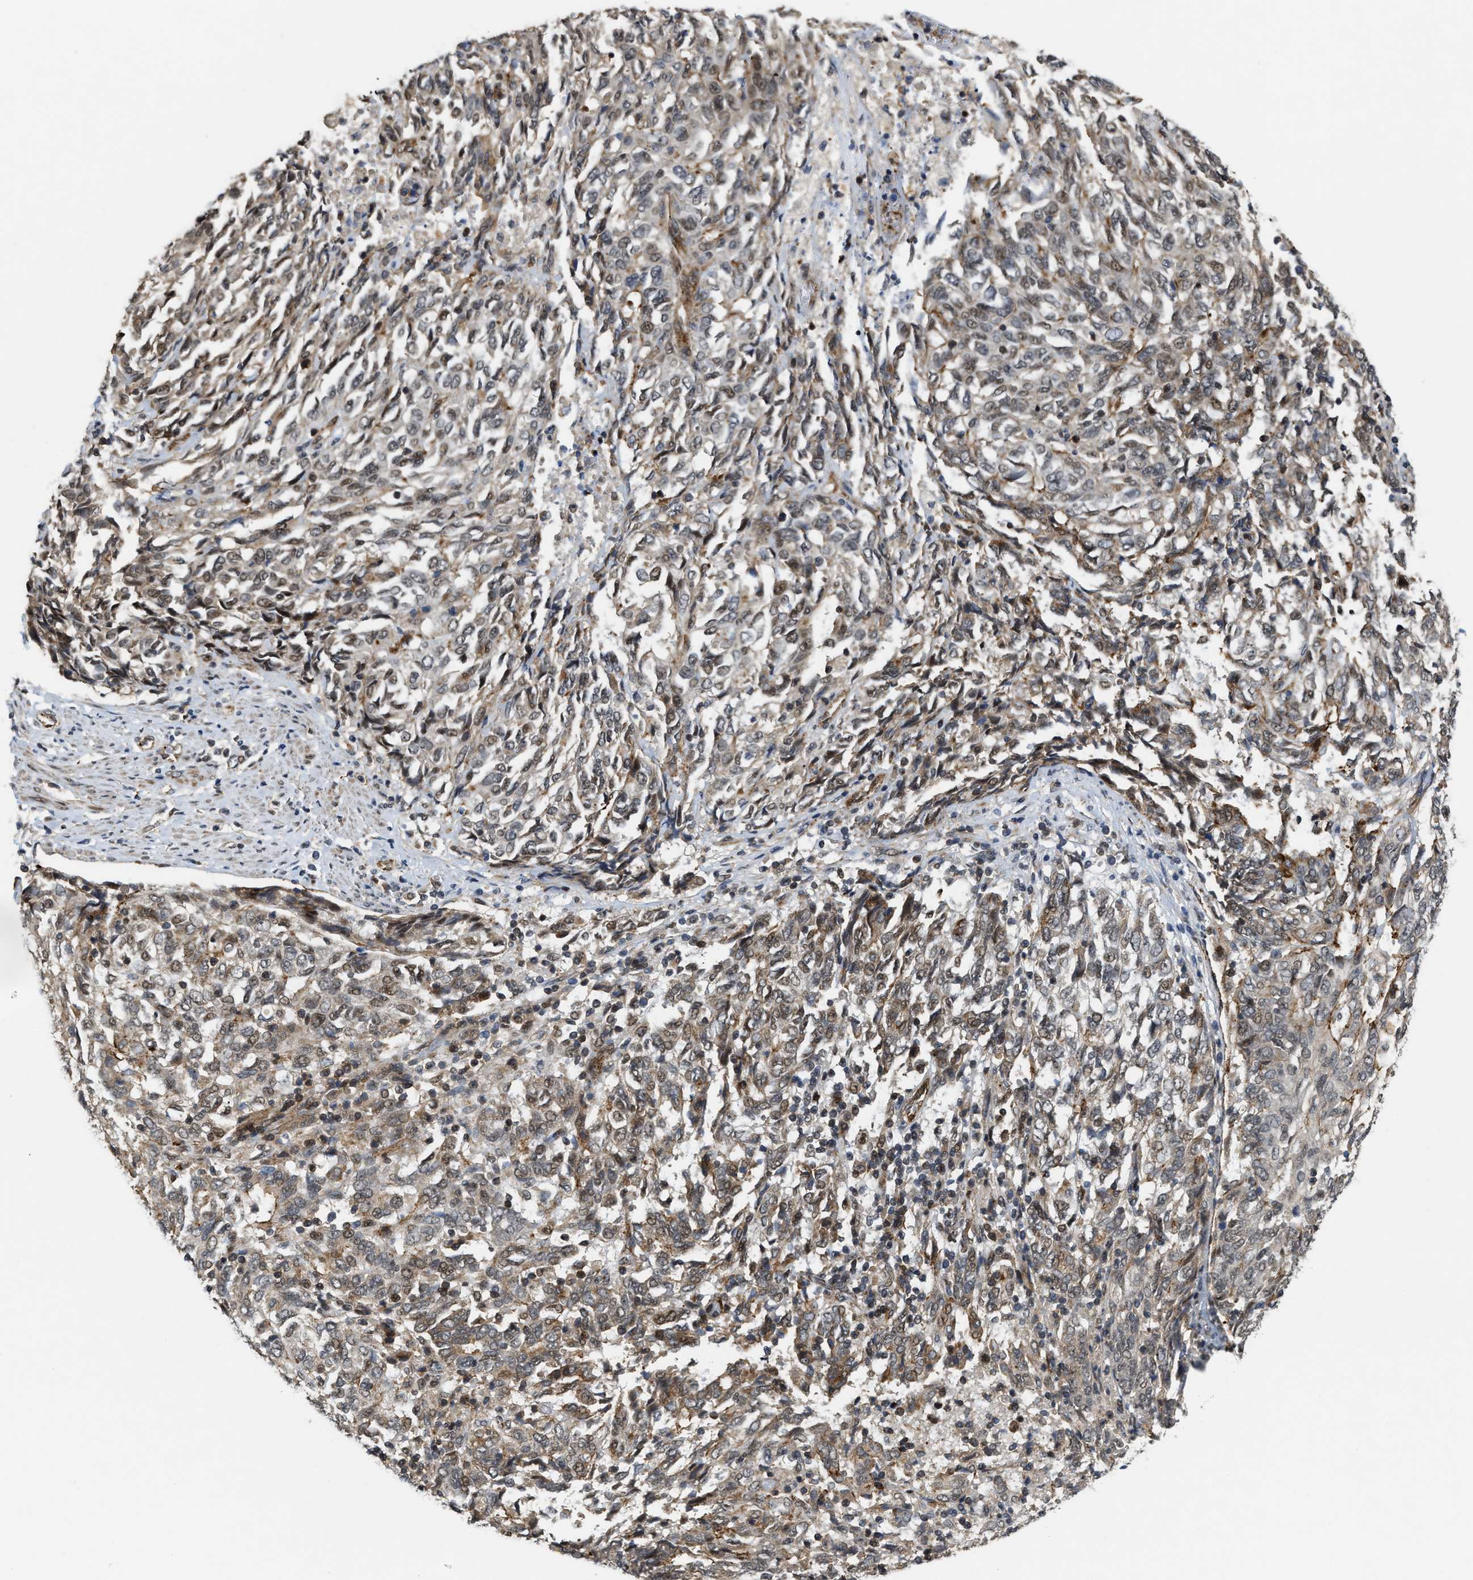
{"staining": {"intensity": "moderate", "quantity": "25%-75%", "location": "cytoplasmic/membranous,nuclear"}, "tissue": "endometrial cancer", "cell_type": "Tumor cells", "image_type": "cancer", "snomed": [{"axis": "morphology", "description": "Adenocarcinoma, NOS"}, {"axis": "topography", "description": "Endometrium"}], "caption": "Endometrial cancer was stained to show a protein in brown. There is medium levels of moderate cytoplasmic/membranous and nuclear staining in approximately 25%-75% of tumor cells.", "gene": "DPF2", "patient": {"sex": "female", "age": 80}}